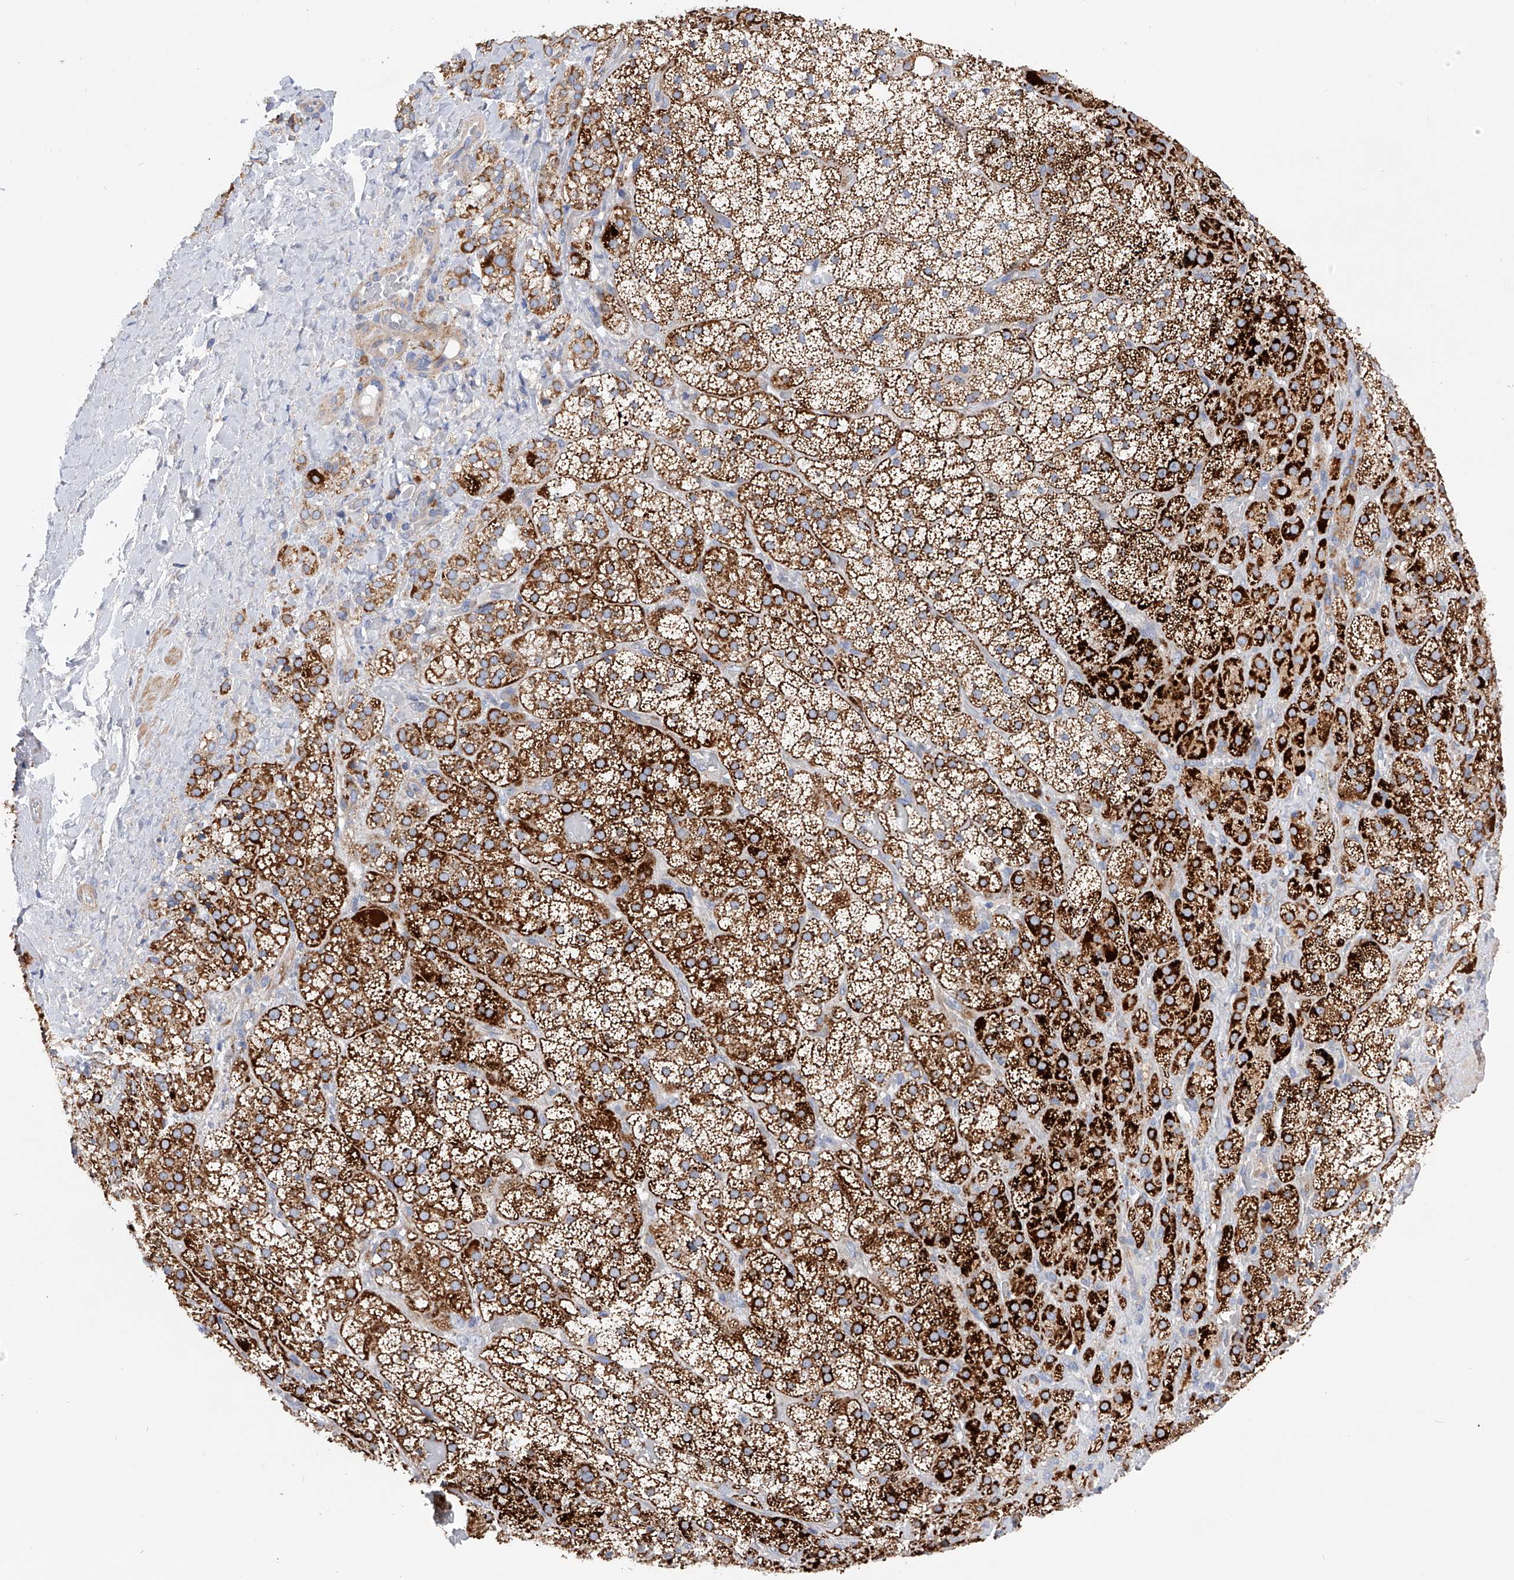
{"staining": {"intensity": "strong", "quantity": "25%-75%", "location": "cytoplasmic/membranous"}, "tissue": "adrenal gland", "cell_type": "Glandular cells", "image_type": "normal", "snomed": [{"axis": "morphology", "description": "Normal tissue, NOS"}, {"axis": "topography", "description": "Adrenal gland"}], "caption": "This photomicrograph demonstrates unremarkable adrenal gland stained with immunohistochemistry to label a protein in brown. The cytoplasmic/membranous of glandular cells show strong positivity for the protein. Nuclei are counter-stained blue.", "gene": "MLYCD", "patient": {"sex": "male", "age": 57}}